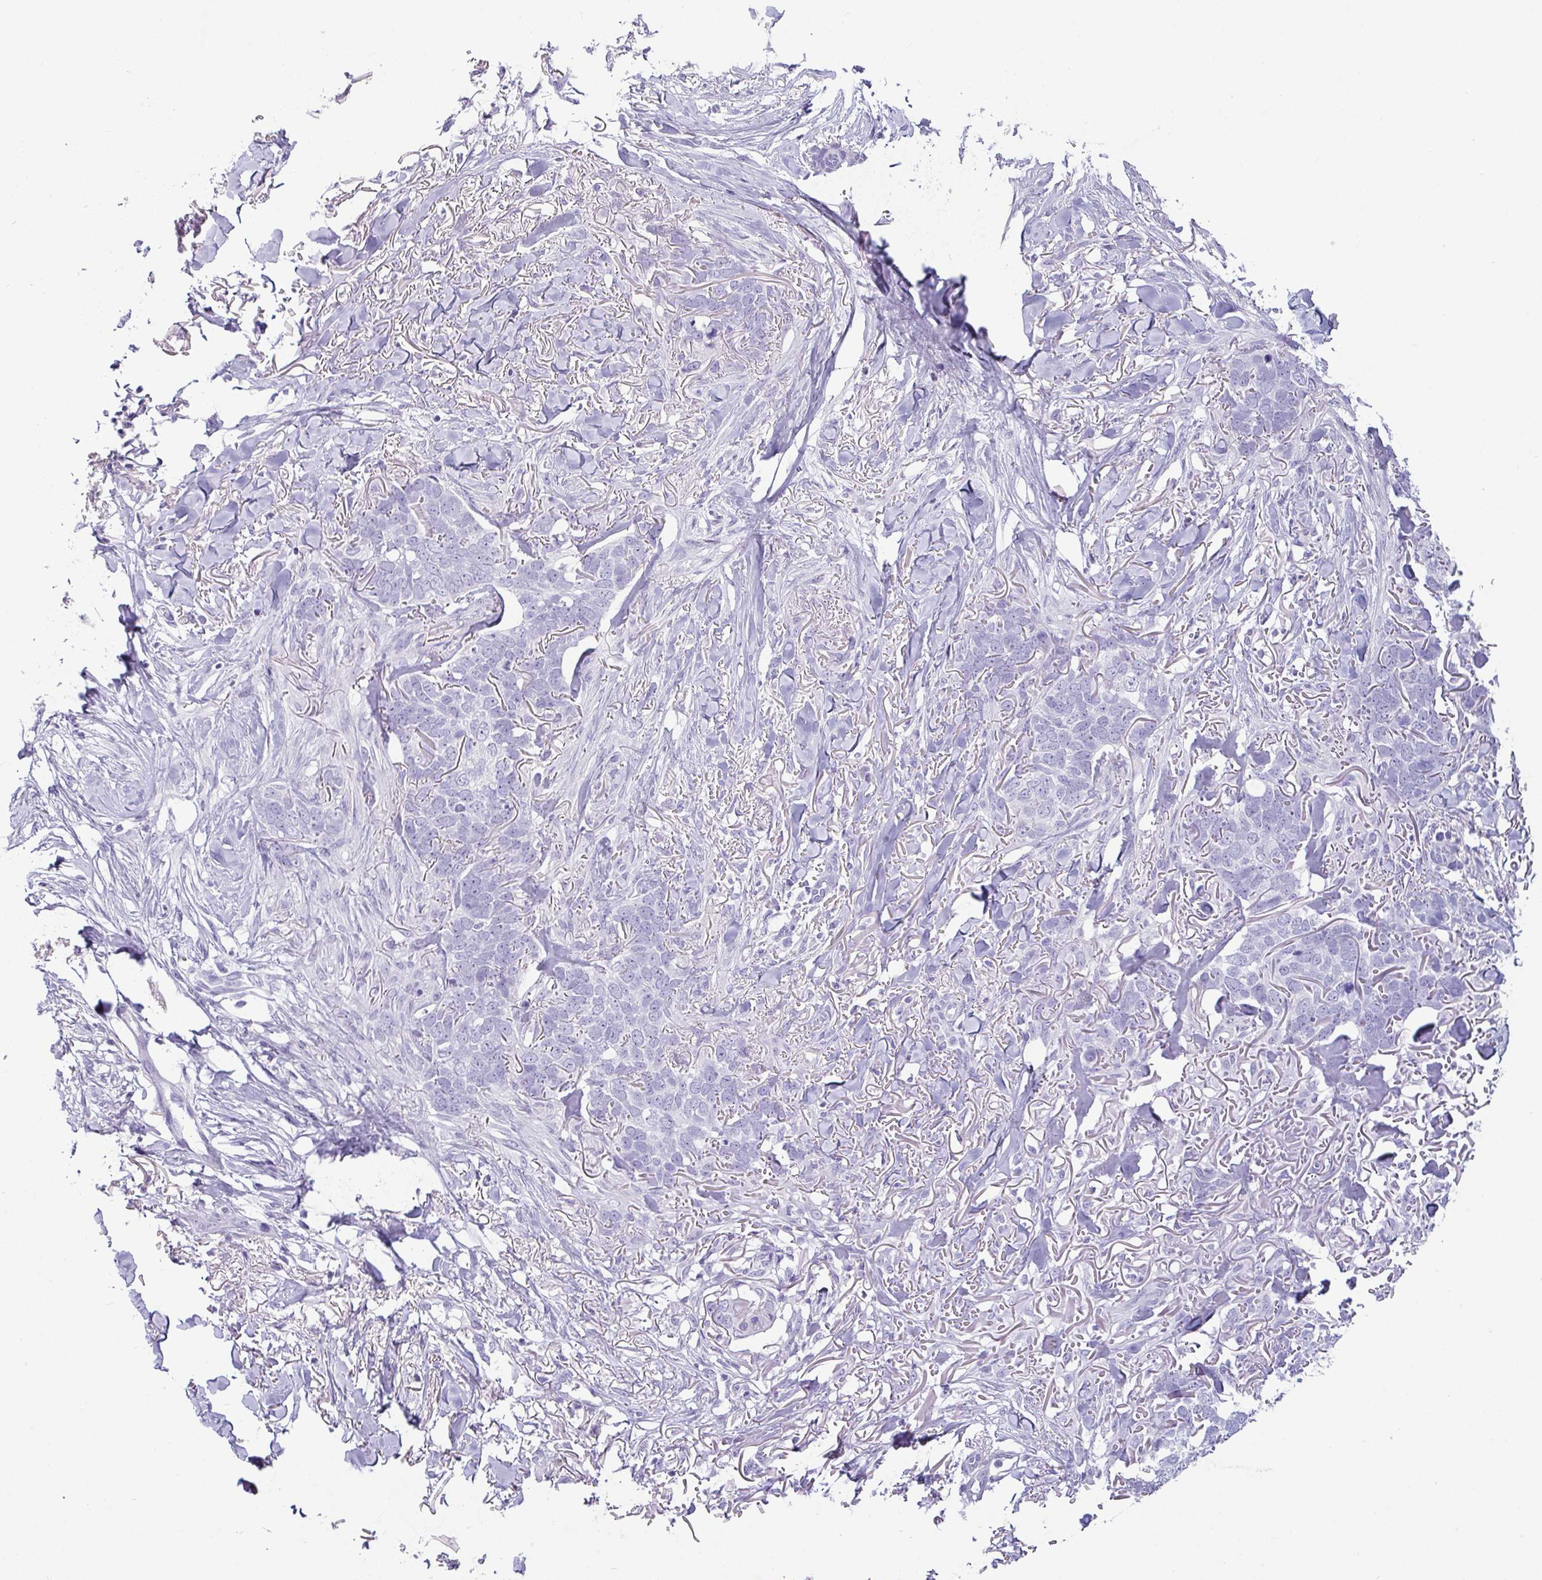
{"staining": {"intensity": "negative", "quantity": "none", "location": "none"}, "tissue": "skin cancer", "cell_type": "Tumor cells", "image_type": "cancer", "snomed": [{"axis": "morphology", "description": "Normal tissue, NOS"}, {"axis": "morphology", "description": "Basal cell carcinoma"}, {"axis": "topography", "description": "Skin"}], "caption": "This image is of basal cell carcinoma (skin) stained with immunohistochemistry to label a protein in brown with the nuclei are counter-stained blue. There is no positivity in tumor cells.", "gene": "VCY1B", "patient": {"sex": "male", "age": 77}}